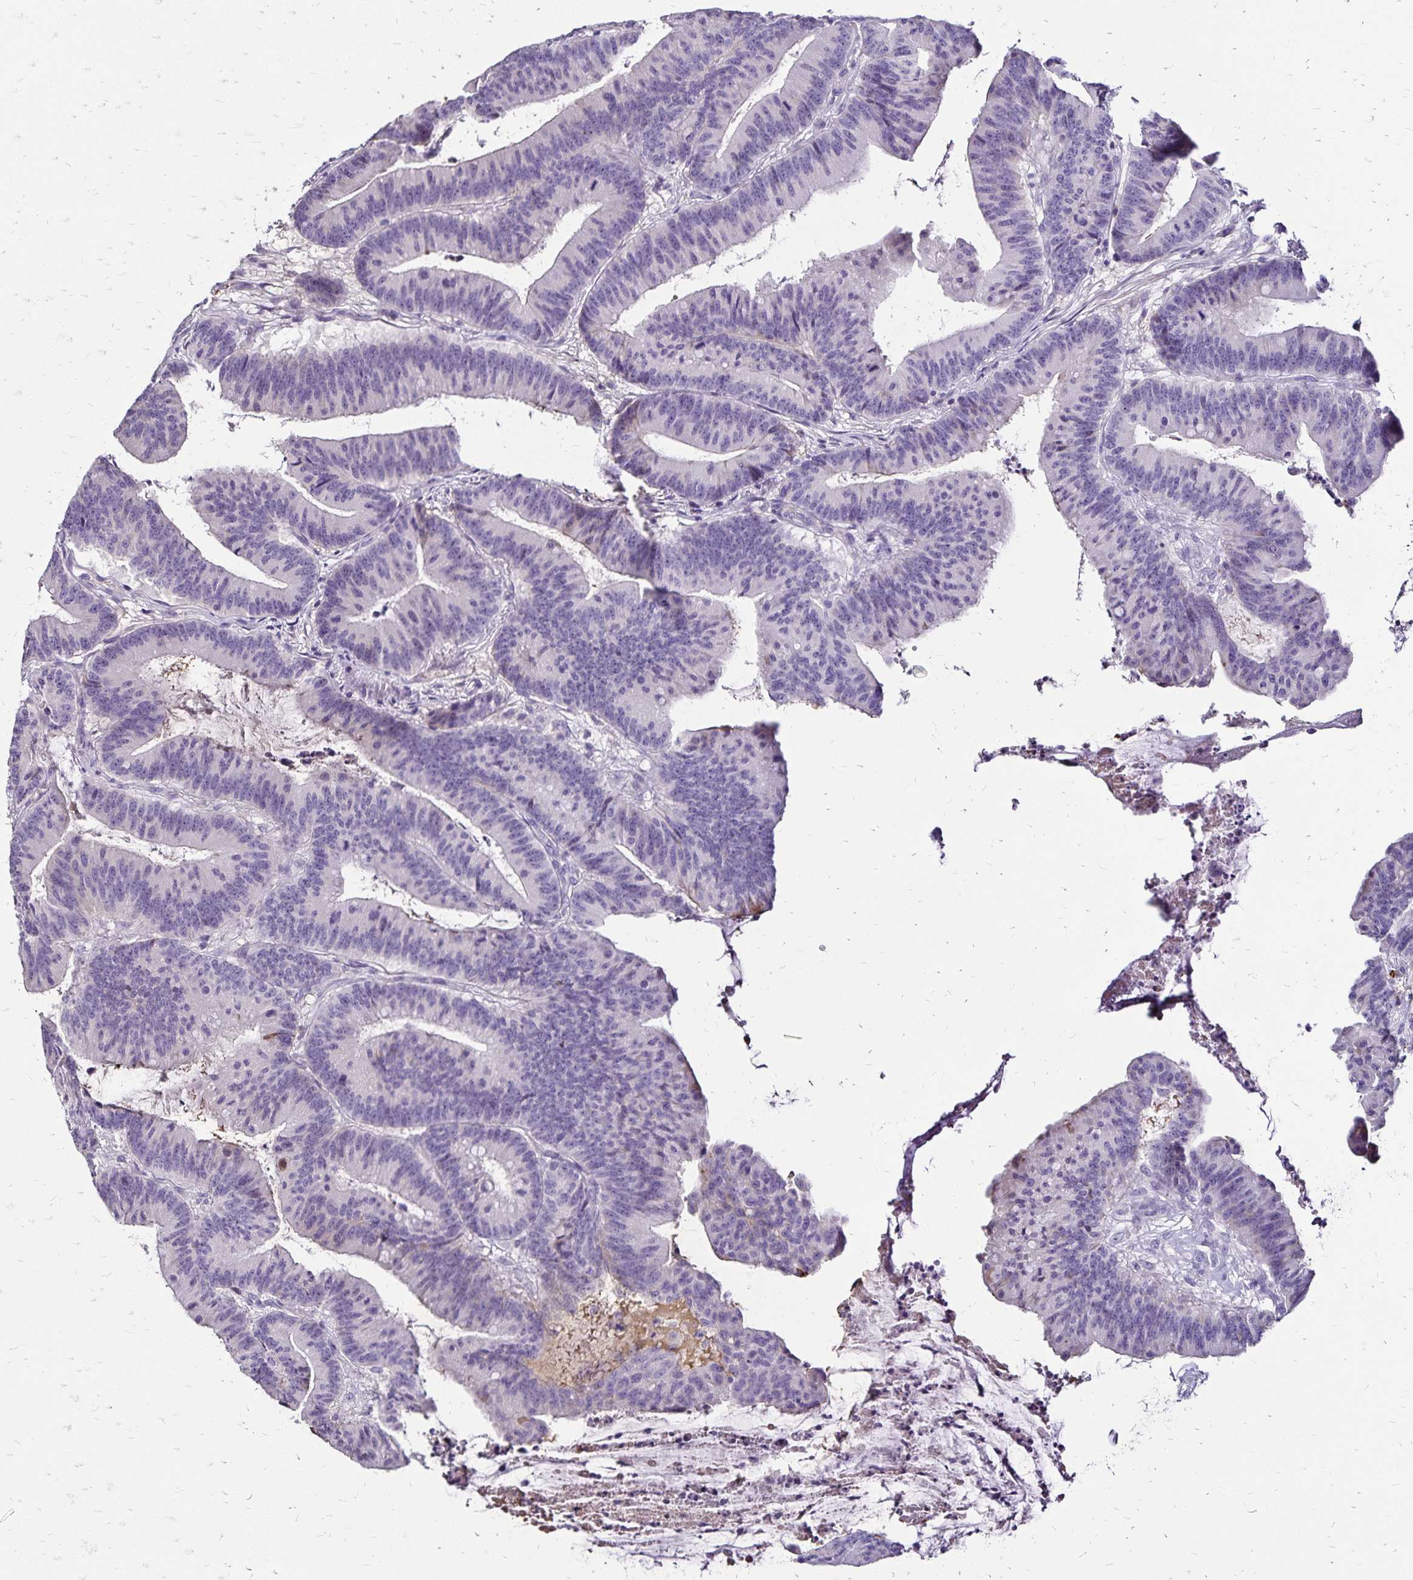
{"staining": {"intensity": "negative", "quantity": "none", "location": "none"}, "tissue": "colorectal cancer", "cell_type": "Tumor cells", "image_type": "cancer", "snomed": [{"axis": "morphology", "description": "Adenocarcinoma, NOS"}, {"axis": "topography", "description": "Colon"}], "caption": "Colorectal adenocarcinoma stained for a protein using IHC reveals no positivity tumor cells.", "gene": "KISS1", "patient": {"sex": "female", "age": 78}}